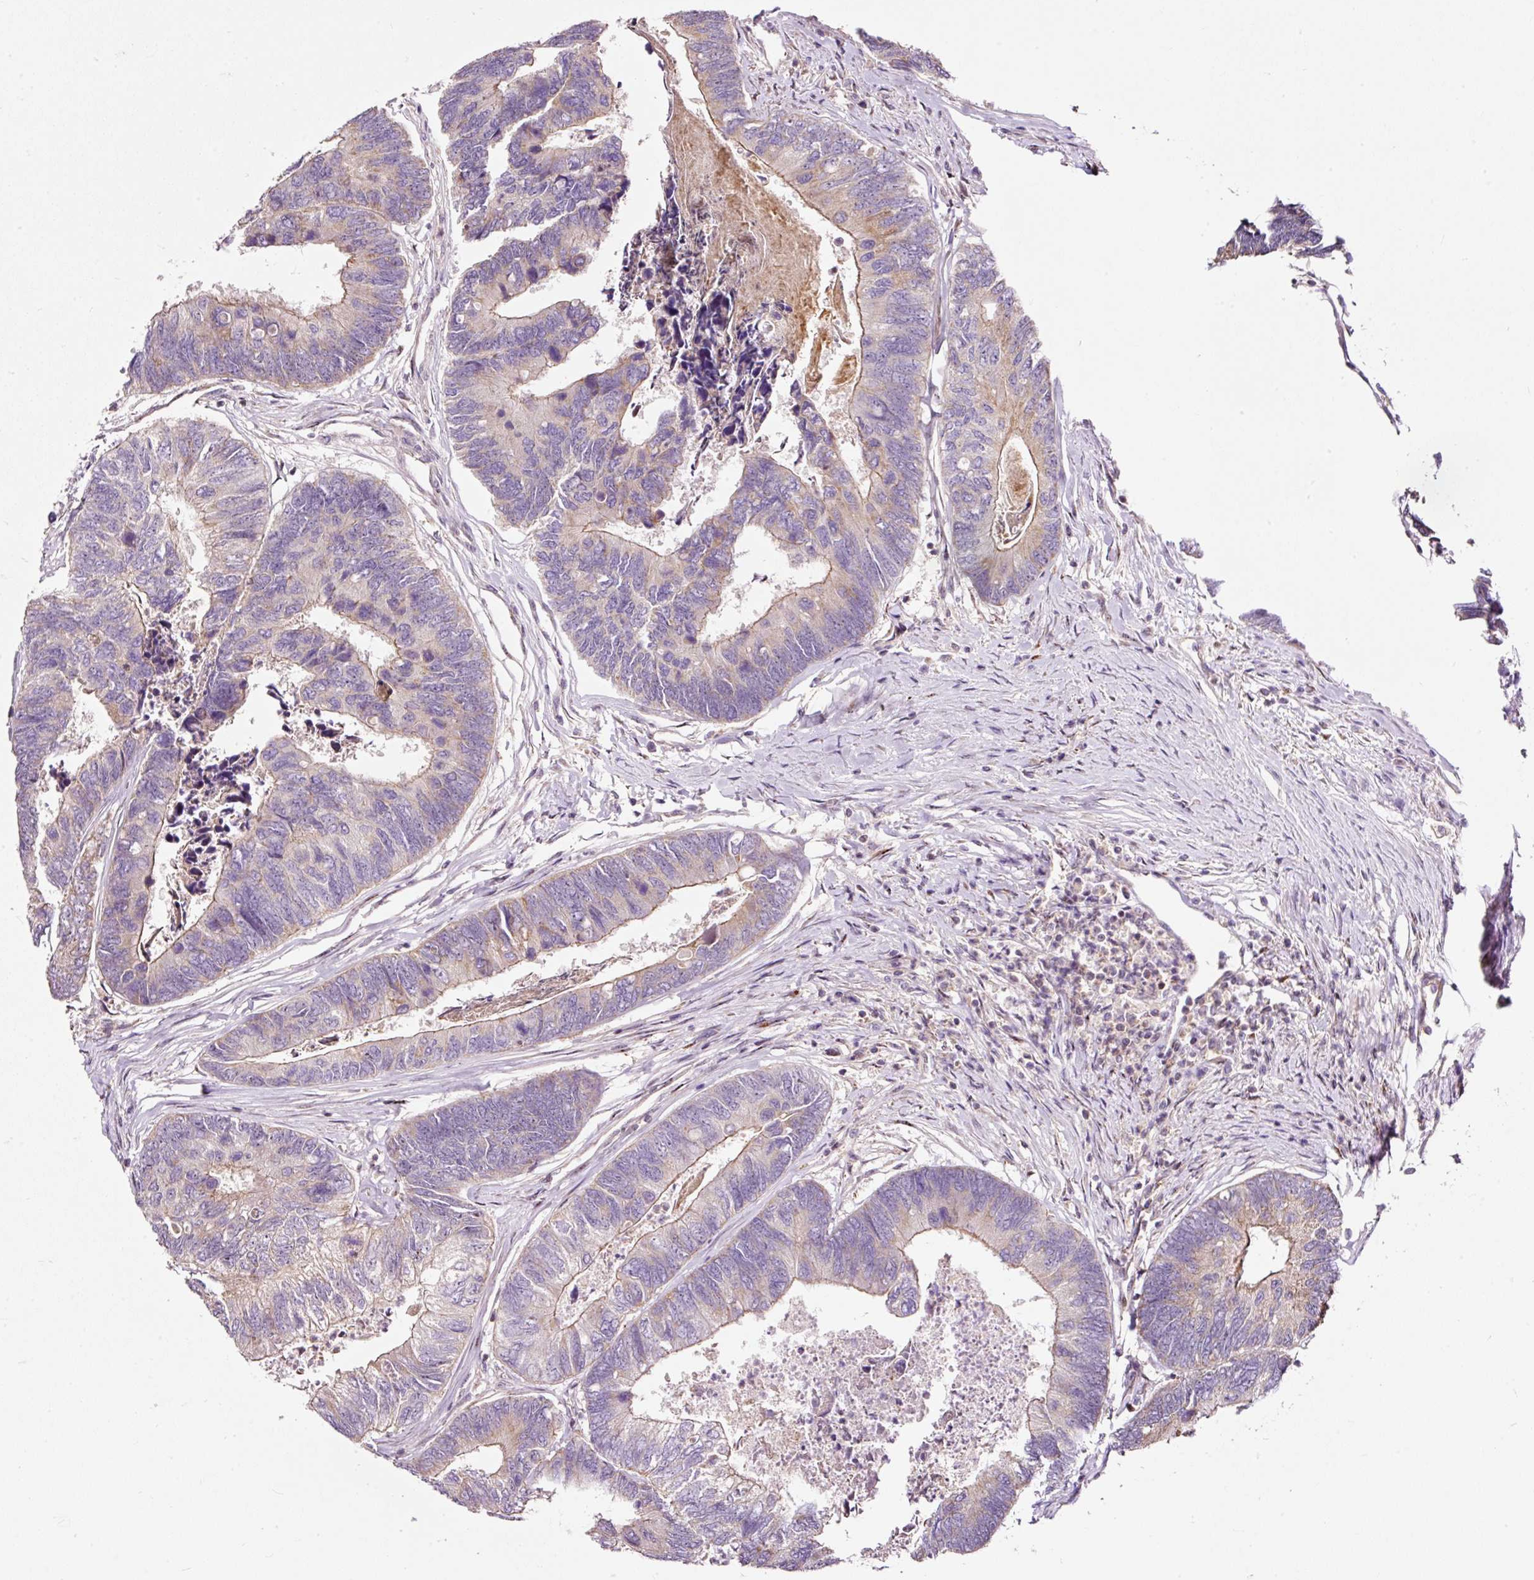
{"staining": {"intensity": "weak", "quantity": "25%-75%", "location": "cytoplasmic/membranous"}, "tissue": "colorectal cancer", "cell_type": "Tumor cells", "image_type": "cancer", "snomed": [{"axis": "morphology", "description": "Adenocarcinoma, NOS"}, {"axis": "topography", "description": "Colon"}], "caption": "This photomicrograph exhibits immunohistochemistry staining of colorectal cancer (adenocarcinoma), with low weak cytoplasmic/membranous expression in approximately 25%-75% of tumor cells.", "gene": "BOLA3", "patient": {"sex": "female", "age": 67}}